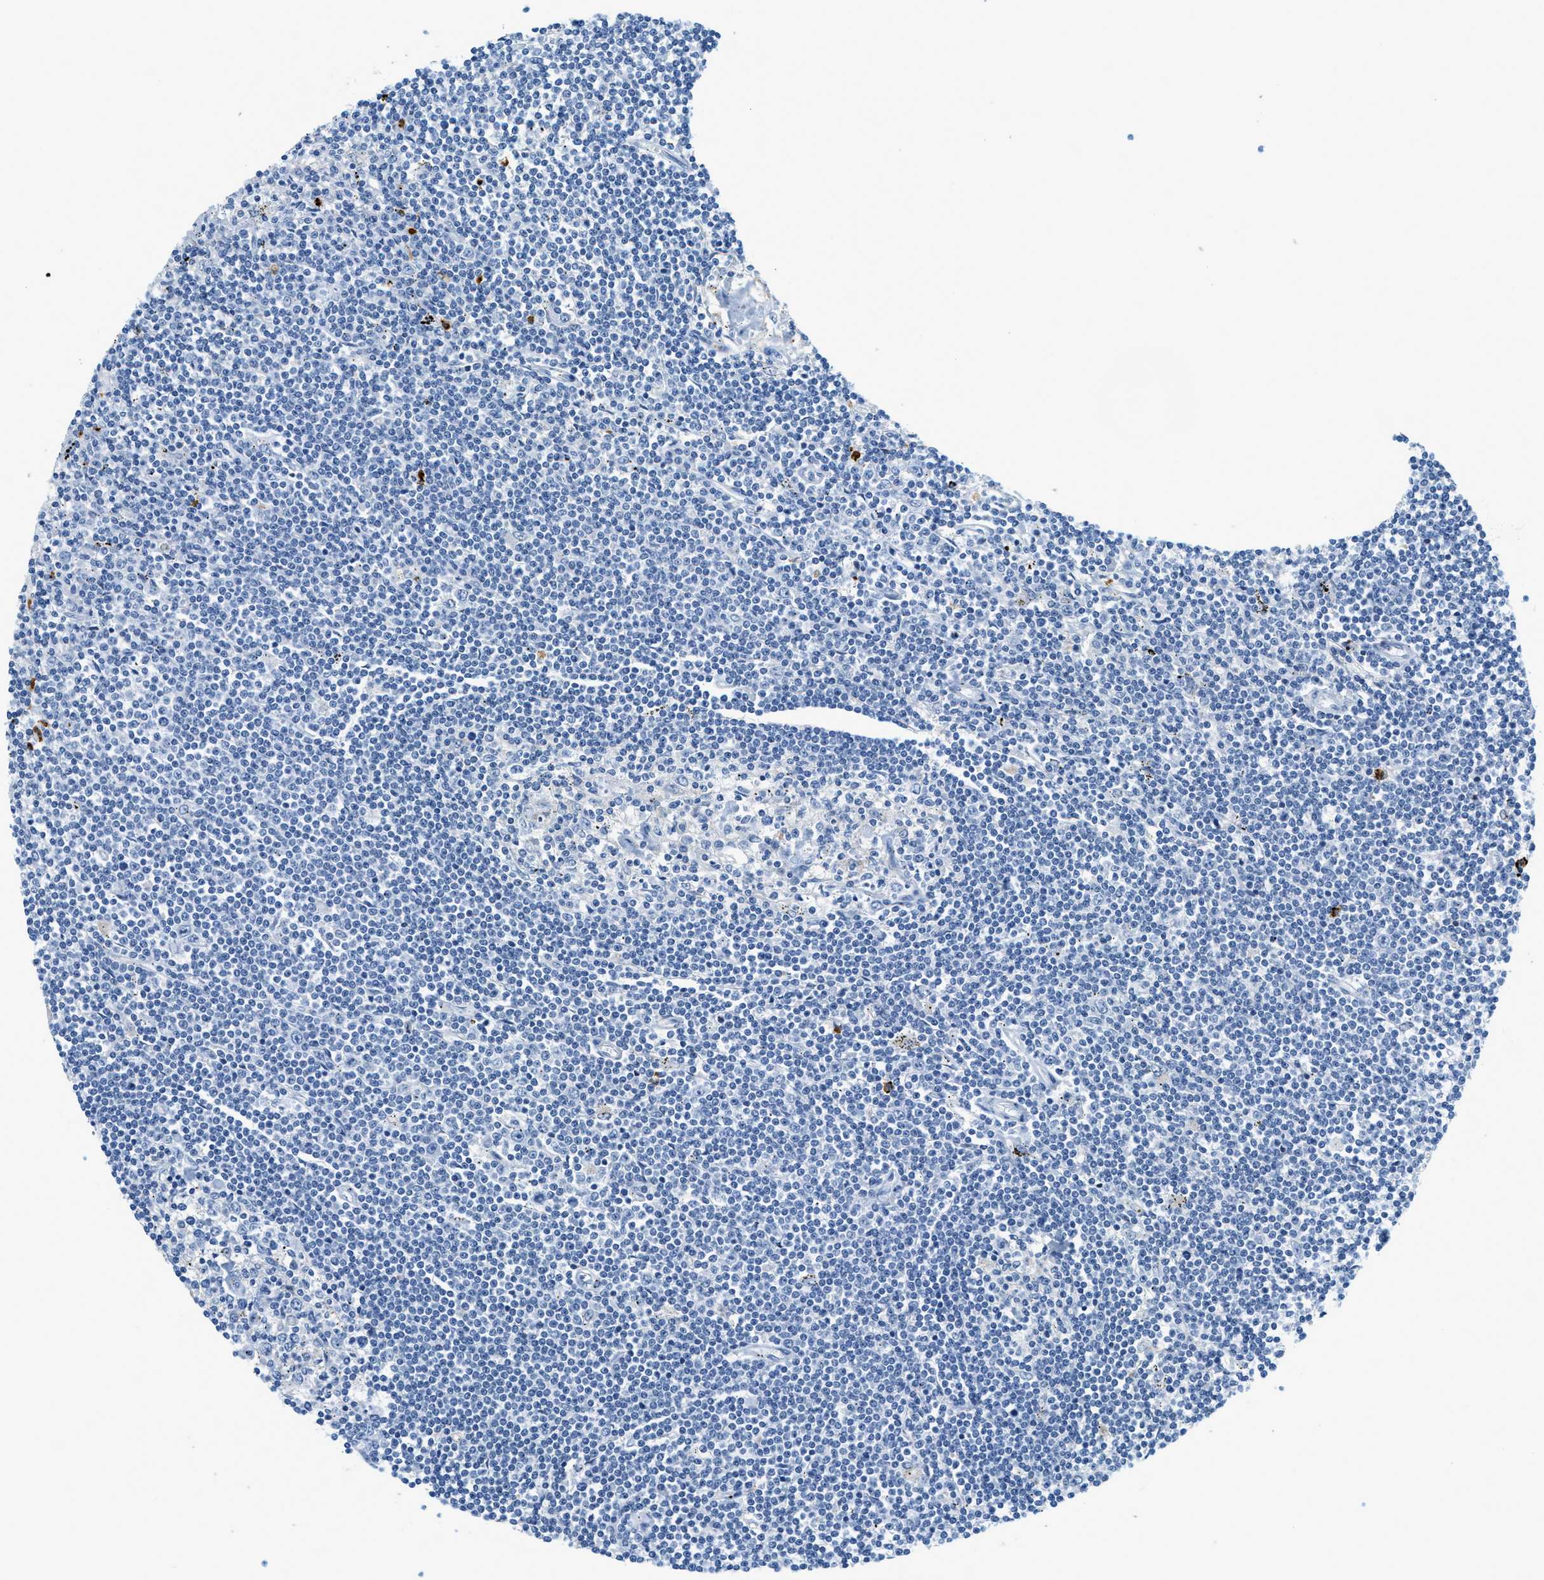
{"staining": {"intensity": "negative", "quantity": "none", "location": "none"}, "tissue": "lymphoma", "cell_type": "Tumor cells", "image_type": "cancer", "snomed": [{"axis": "morphology", "description": "Malignant lymphoma, non-Hodgkin's type, Low grade"}, {"axis": "topography", "description": "Spleen"}], "caption": "Lymphoma was stained to show a protein in brown. There is no significant staining in tumor cells.", "gene": "LCN2", "patient": {"sex": "male", "age": 76}}